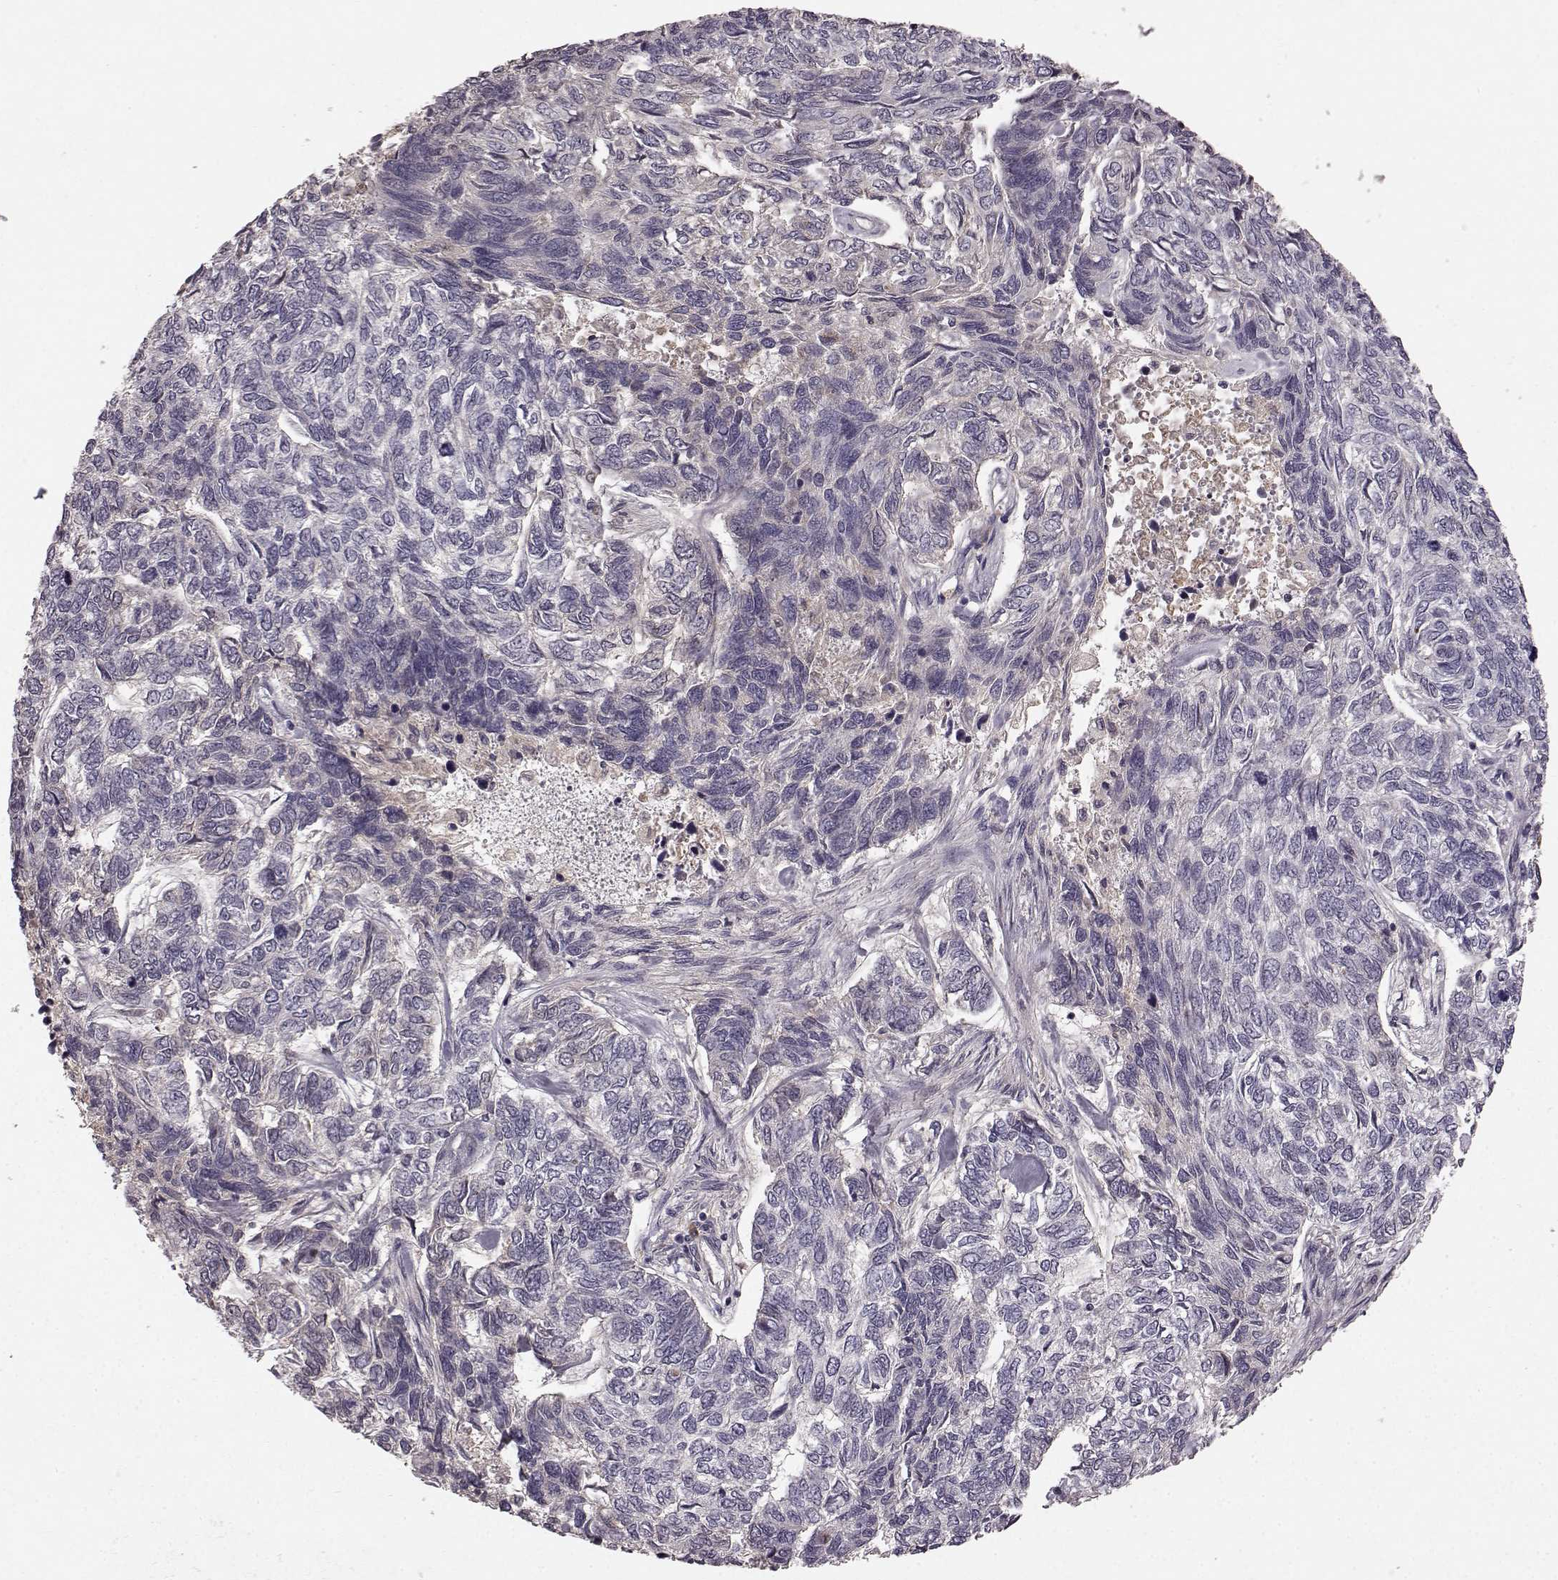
{"staining": {"intensity": "negative", "quantity": "none", "location": "none"}, "tissue": "skin cancer", "cell_type": "Tumor cells", "image_type": "cancer", "snomed": [{"axis": "morphology", "description": "Basal cell carcinoma"}, {"axis": "topography", "description": "Skin"}], "caption": "DAB immunohistochemical staining of skin basal cell carcinoma displays no significant staining in tumor cells.", "gene": "SLC22A18", "patient": {"sex": "female", "age": 65}}